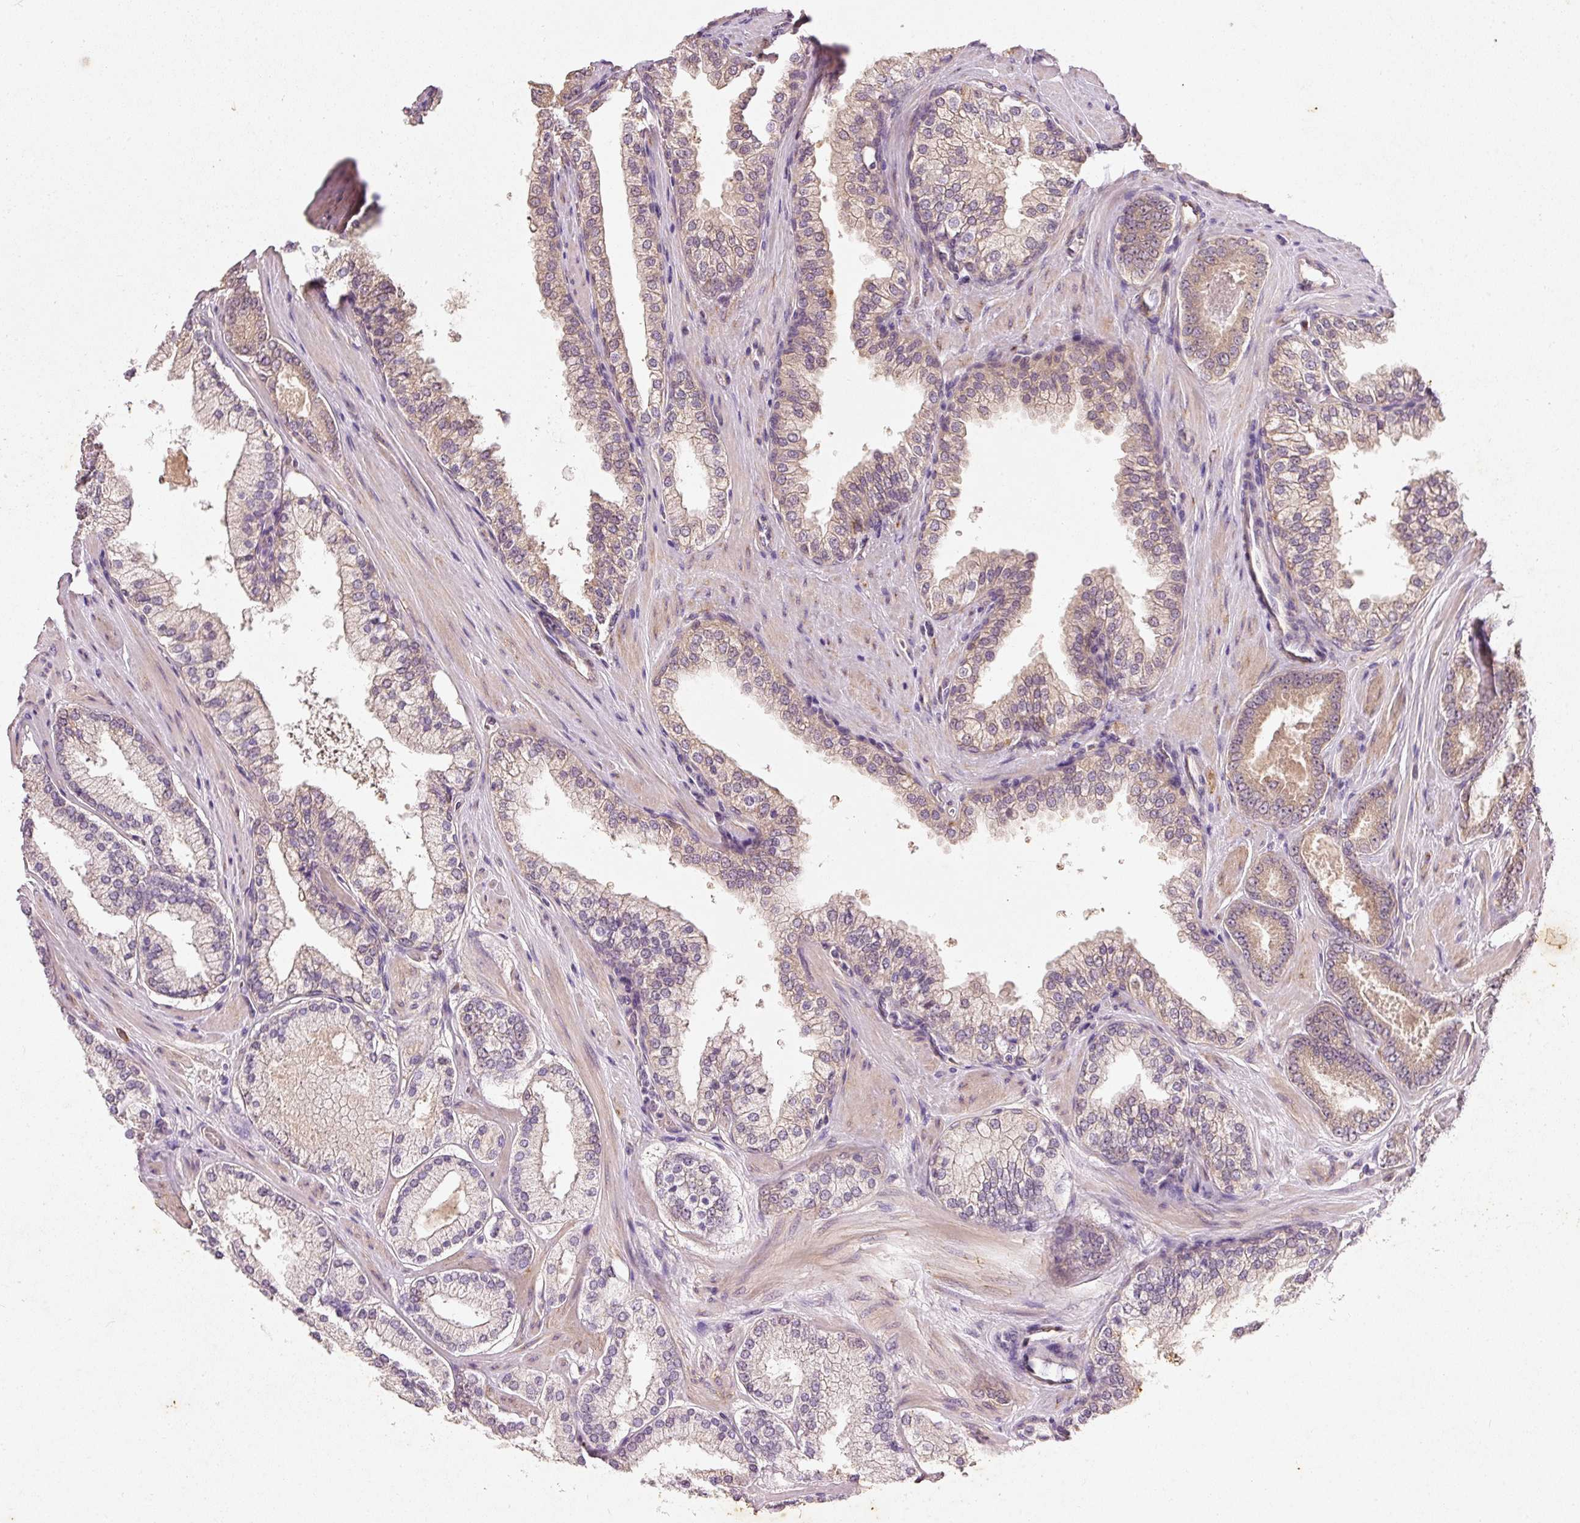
{"staining": {"intensity": "weak", "quantity": ">75%", "location": "cytoplasmic/membranous"}, "tissue": "prostate cancer", "cell_type": "Tumor cells", "image_type": "cancer", "snomed": [{"axis": "morphology", "description": "Adenocarcinoma, Low grade"}, {"axis": "topography", "description": "Prostate"}], "caption": "About >75% of tumor cells in human adenocarcinoma (low-grade) (prostate) reveal weak cytoplasmic/membranous protein staining as visualized by brown immunohistochemical staining.", "gene": "RGL2", "patient": {"sex": "male", "age": 42}}